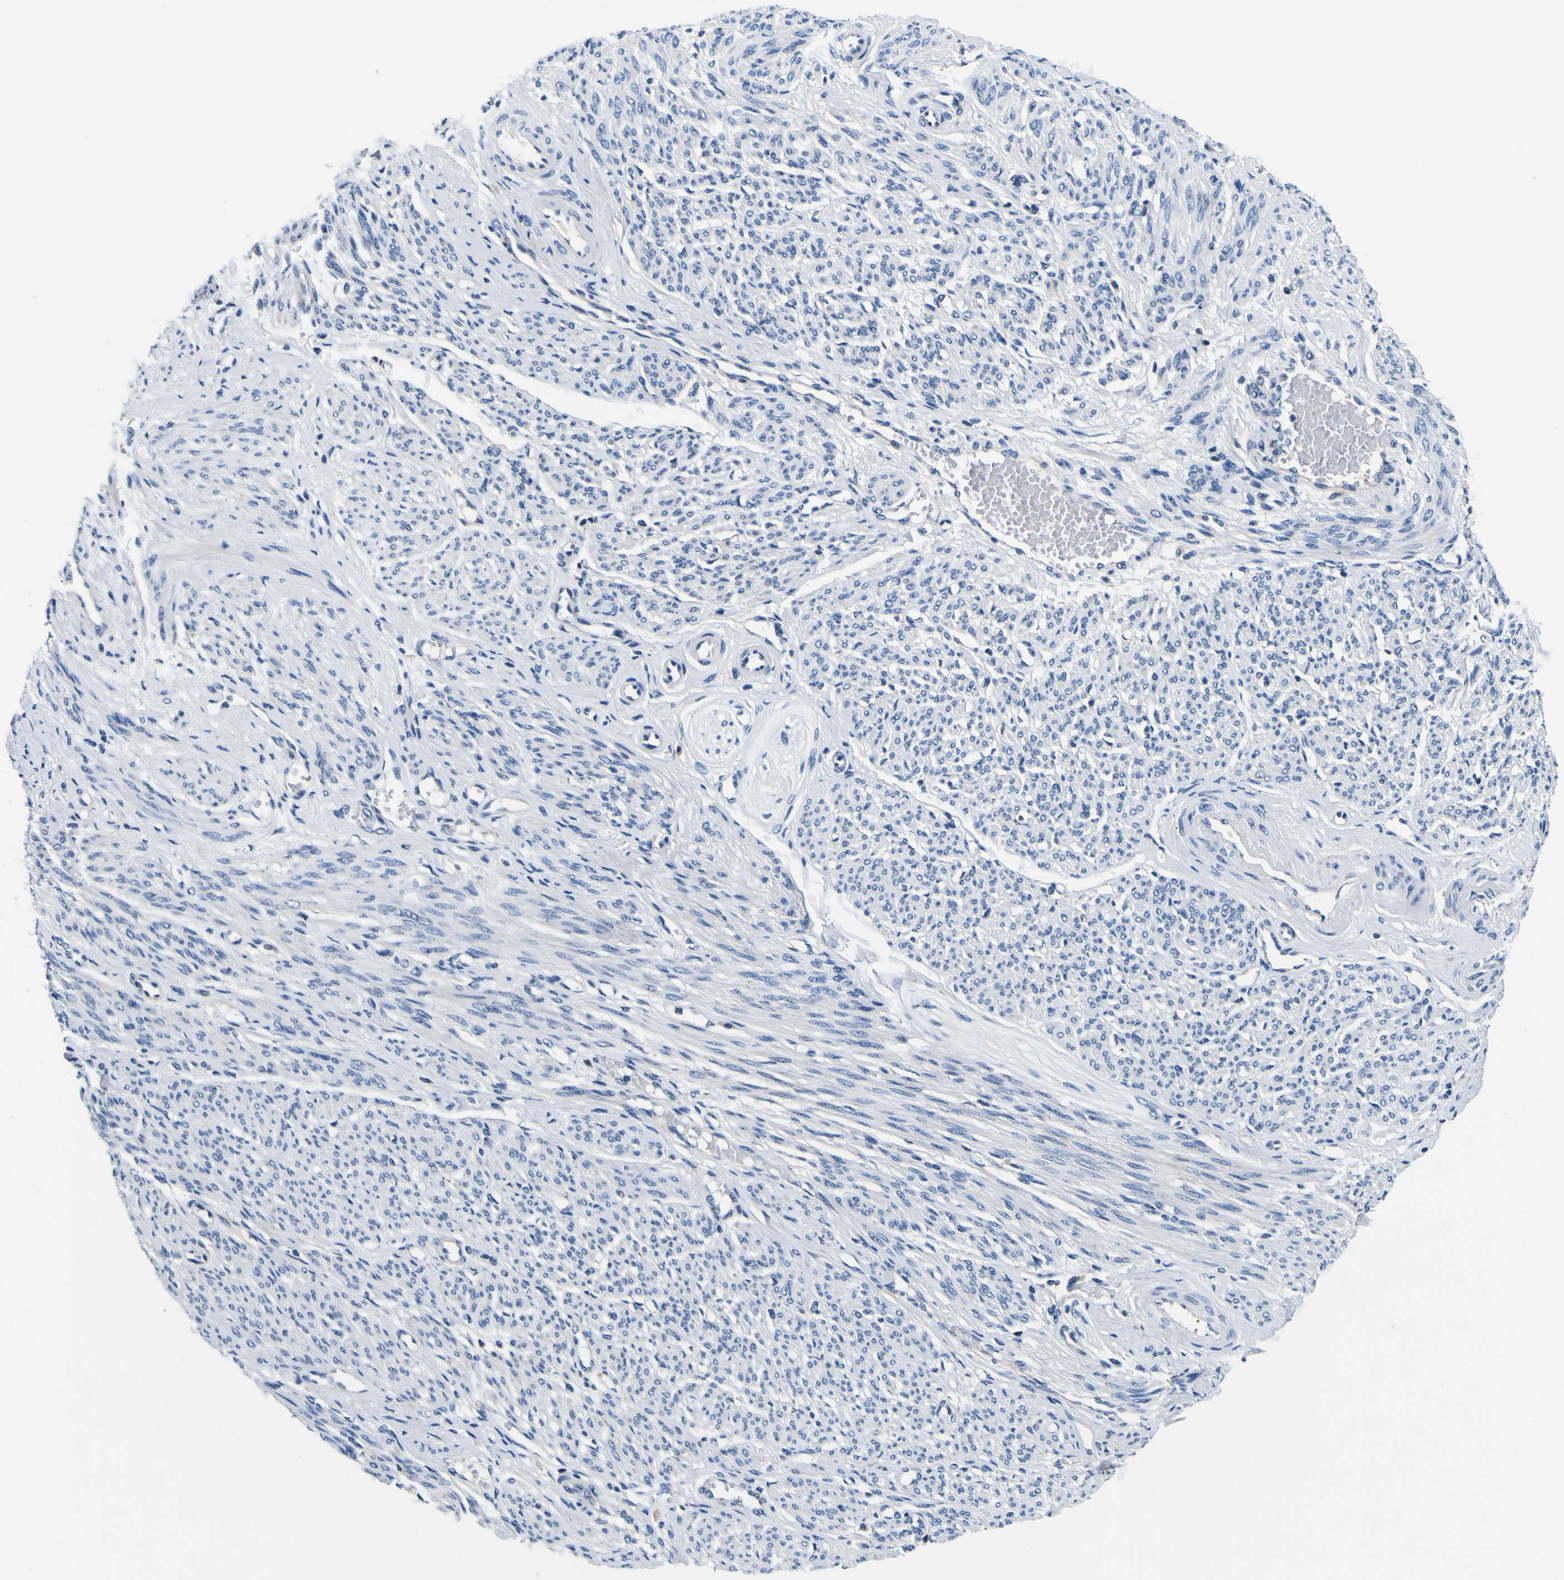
{"staining": {"intensity": "negative", "quantity": "none", "location": "none"}, "tissue": "smooth muscle", "cell_type": "Smooth muscle cells", "image_type": "normal", "snomed": [{"axis": "morphology", "description": "Normal tissue, NOS"}, {"axis": "topography", "description": "Smooth muscle"}], "caption": "Smooth muscle cells are negative for protein expression in normal human smooth muscle.", "gene": "NLRP3", "patient": {"sex": "female", "age": 65}}